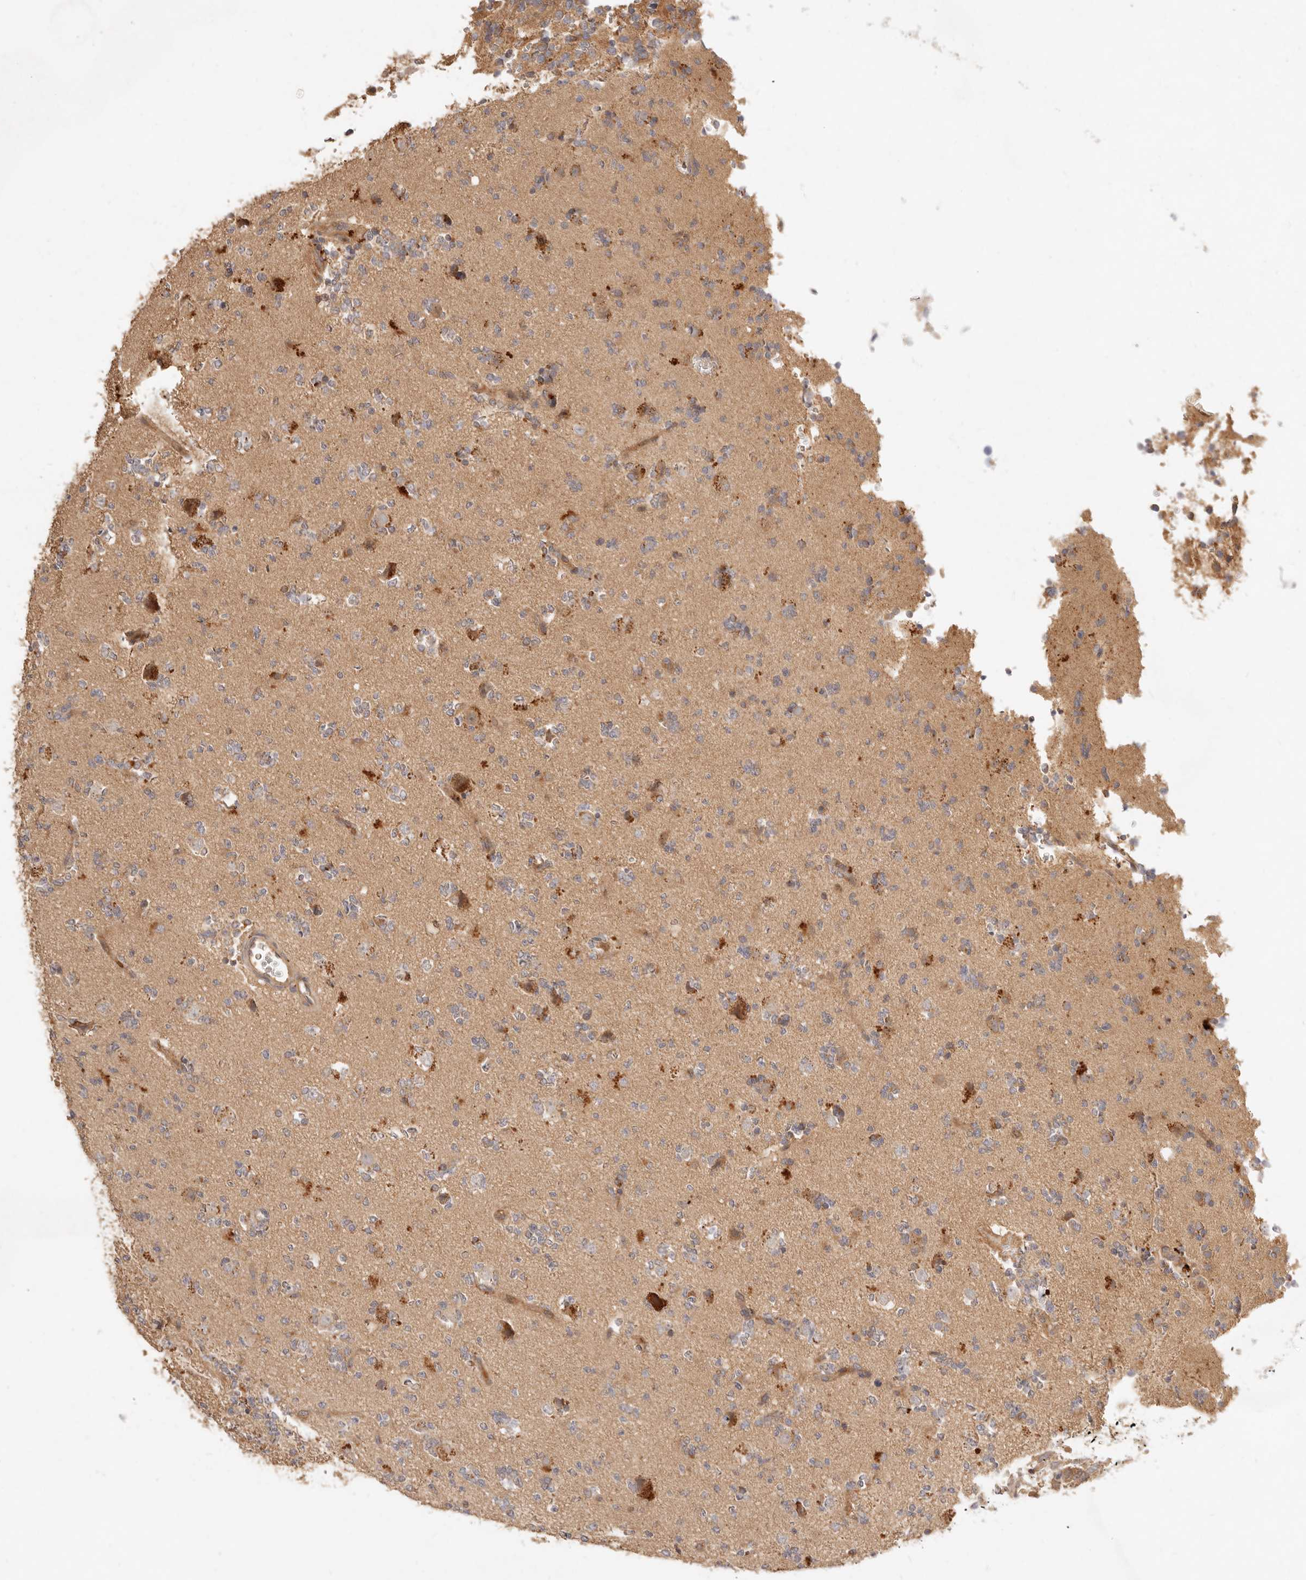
{"staining": {"intensity": "moderate", "quantity": "<25%", "location": "cytoplasmic/membranous"}, "tissue": "glioma", "cell_type": "Tumor cells", "image_type": "cancer", "snomed": [{"axis": "morphology", "description": "Glioma, malignant, High grade"}, {"axis": "topography", "description": "Brain"}], "caption": "Malignant glioma (high-grade) was stained to show a protein in brown. There is low levels of moderate cytoplasmic/membranous expression in about <25% of tumor cells. Nuclei are stained in blue.", "gene": "FREM2", "patient": {"sex": "female", "age": 62}}